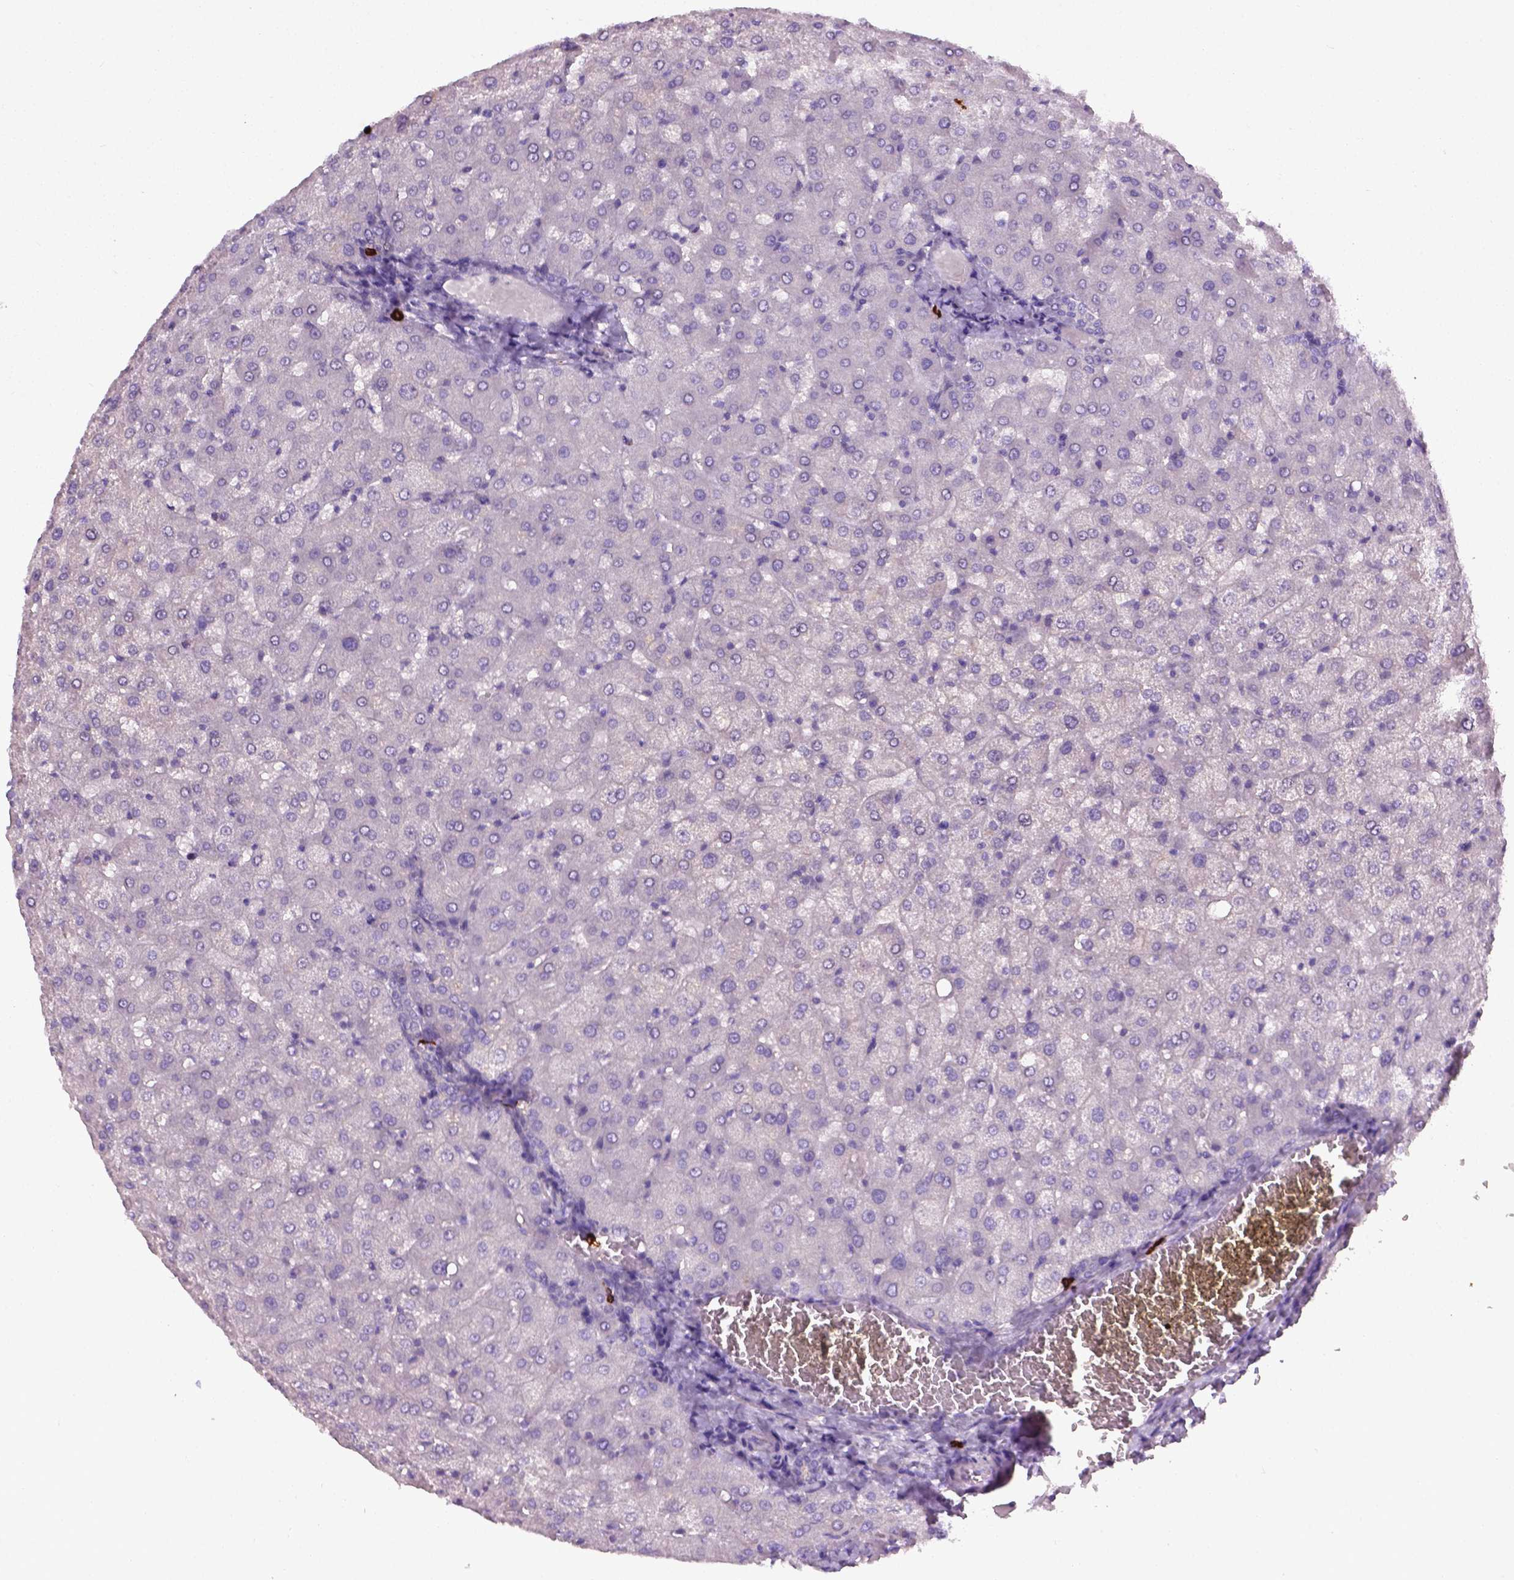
{"staining": {"intensity": "negative", "quantity": "none", "location": "none"}, "tissue": "liver", "cell_type": "Cholangiocytes", "image_type": "normal", "snomed": [{"axis": "morphology", "description": "Normal tissue, NOS"}, {"axis": "topography", "description": "Liver"}], "caption": "Immunohistochemistry micrograph of benign human liver stained for a protein (brown), which shows no expression in cholangiocytes.", "gene": "SPECC1L", "patient": {"sex": "female", "age": 50}}